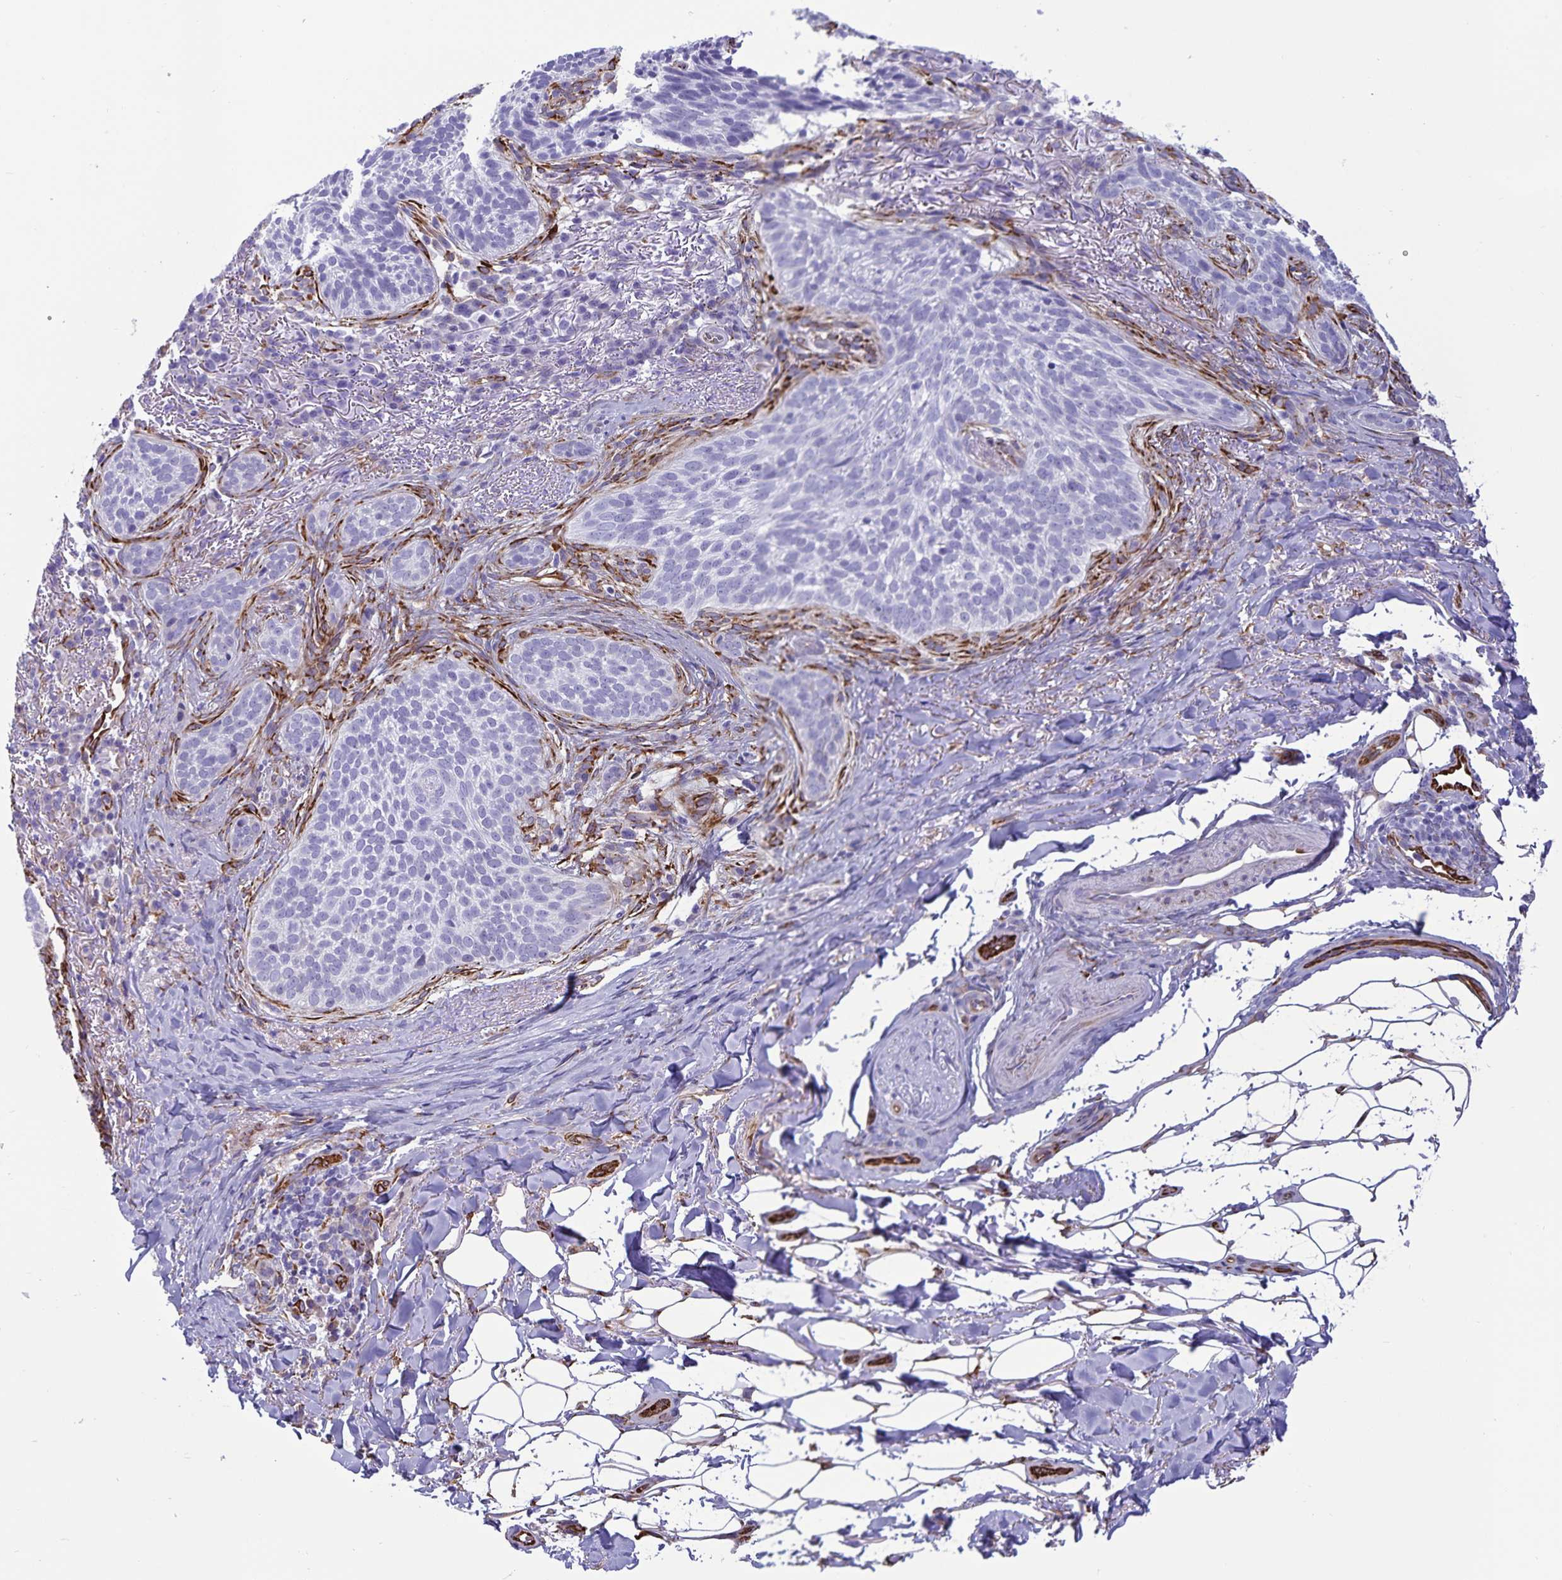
{"staining": {"intensity": "negative", "quantity": "none", "location": "none"}, "tissue": "skin cancer", "cell_type": "Tumor cells", "image_type": "cancer", "snomed": [{"axis": "morphology", "description": "Basal cell carcinoma"}, {"axis": "topography", "description": "Skin"}, {"axis": "topography", "description": "Skin of head"}], "caption": "This is an immunohistochemistry micrograph of human skin cancer. There is no expression in tumor cells.", "gene": "RCN1", "patient": {"sex": "male", "age": 62}}